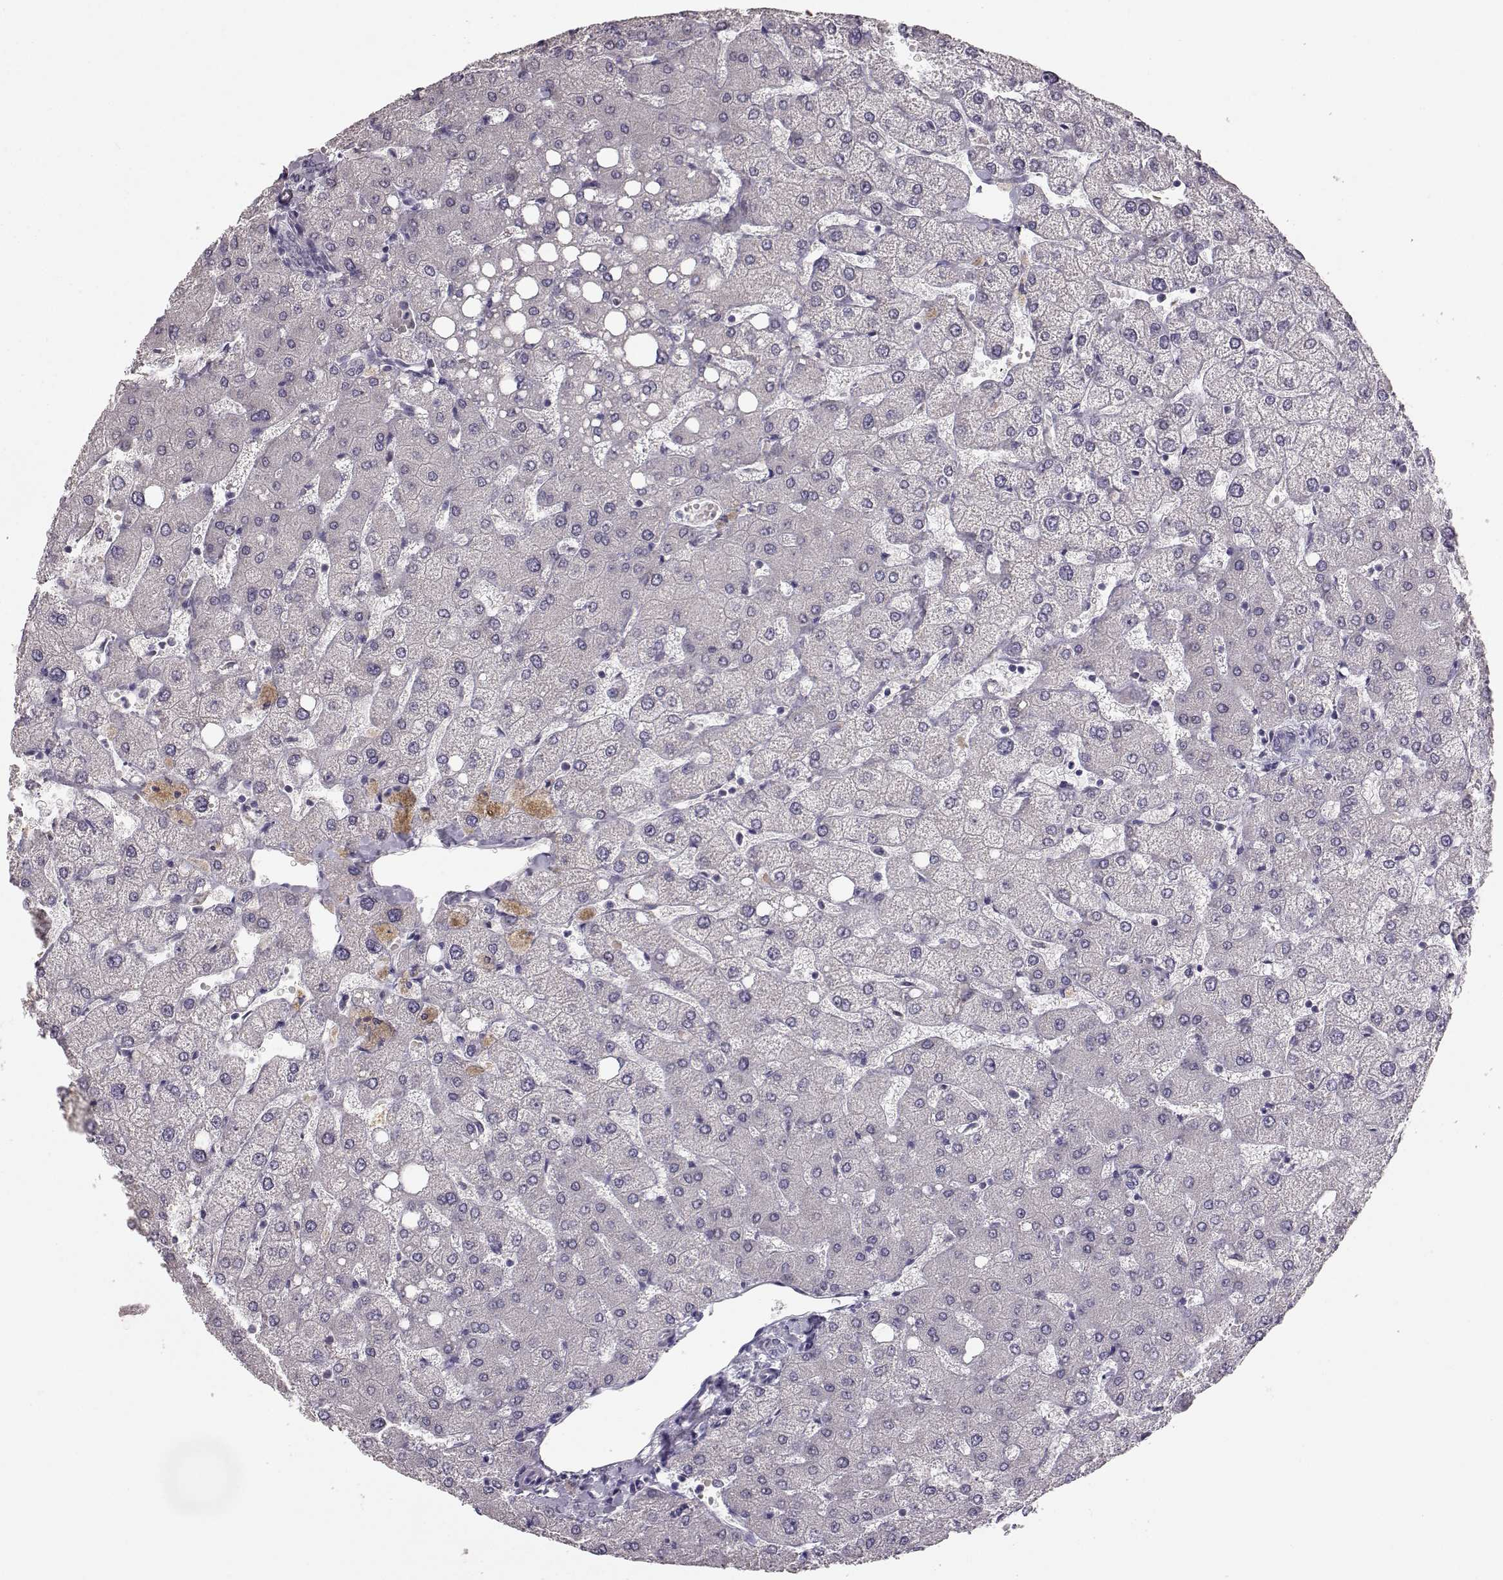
{"staining": {"intensity": "negative", "quantity": "none", "location": "none"}, "tissue": "liver", "cell_type": "Cholangiocytes", "image_type": "normal", "snomed": [{"axis": "morphology", "description": "Normal tissue, NOS"}, {"axis": "topography", "description": "Liver"}], "caption": "High power microscopy photomicrograph of an IHC histopathology image of benign liver, revealing no significant positivity in cholangiocytes. Nuclei are stained in blue.", "gene": "BFSP2", "patient": {"sex": "female", "age": 54}}